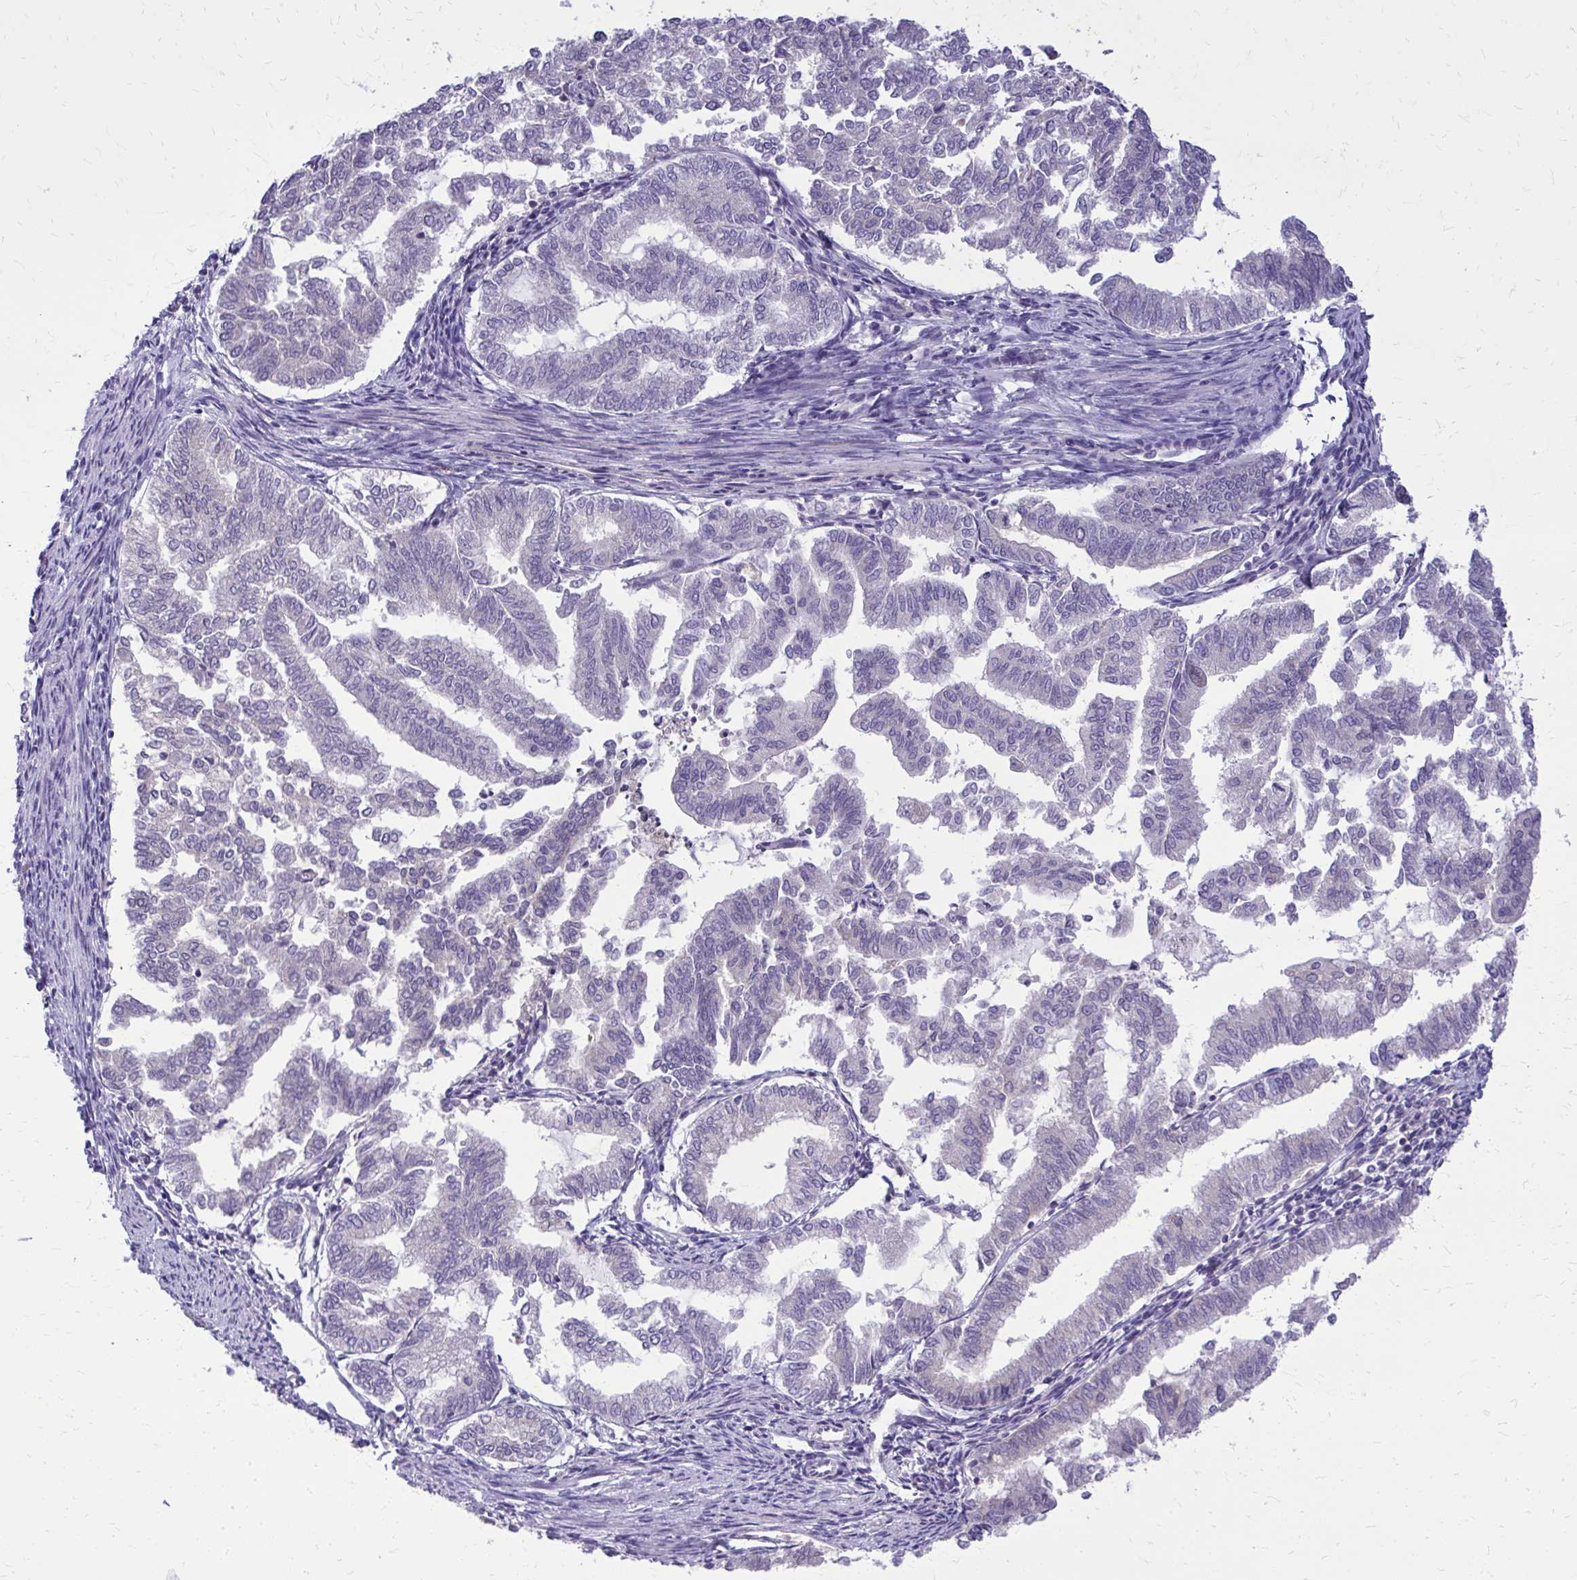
{"staining": {"intensity": "negative", "quantity": "none", "location": "none"}, "tissue": "endometrial cancer", "cell_type": "Tumor cells", "image_type": "cancer", "snomed": [{"axis": "morphology", "description": "Adenocarcinoma, NOS"}, {"axis": "topography", "description": "Endometrium"}], "caption": "This is an immunohistochemistry photomicrograph of endometrial adenocarcinoma. There is no staining in tumor cells.", "gene": "DPY19L1", "patient": {"sex": "female", "age": 79}}